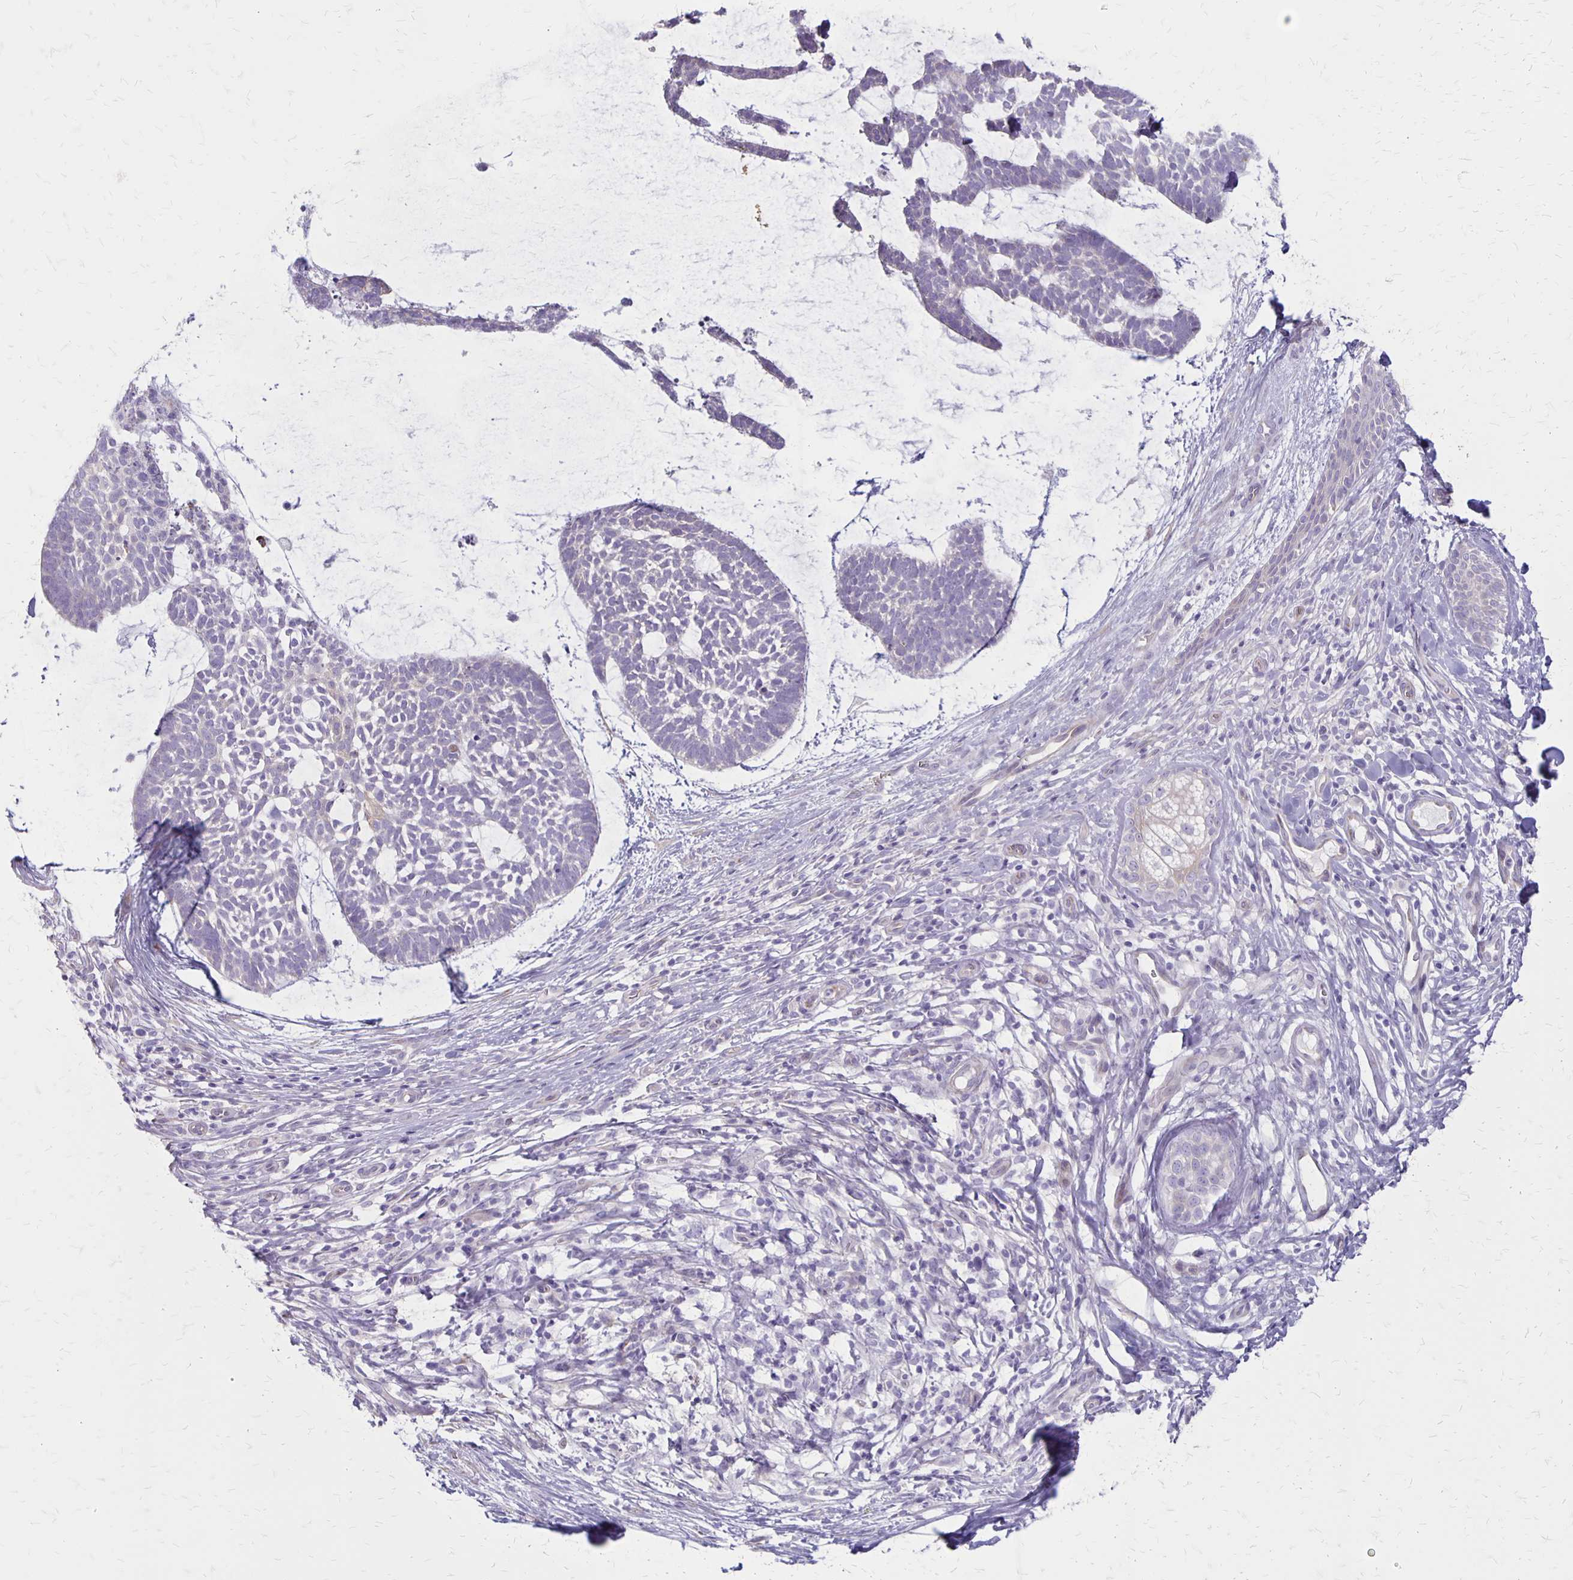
{"staining": {"intensity": "negative", "quantity": "none", "location": "none"}, "tissue": "skin cancer", "cell_type": "Tumor cells", "image_type": "cancer", "snomed": [{"axis": "morphology", "description": "Basal cell carcinoma"}, {"axis": "topography", "description": "Skin"}], "caption": "High magnification brightfield microscopy of basal cell carcinoma (skin) stained with DAB (3,3'-diaminobenzidine) (brown) and counterstained with hematoxylin (blue): tumor cells show no significant staining.", "gene": "HOMER1", "patient": {"sex": "male", "age": 64}}